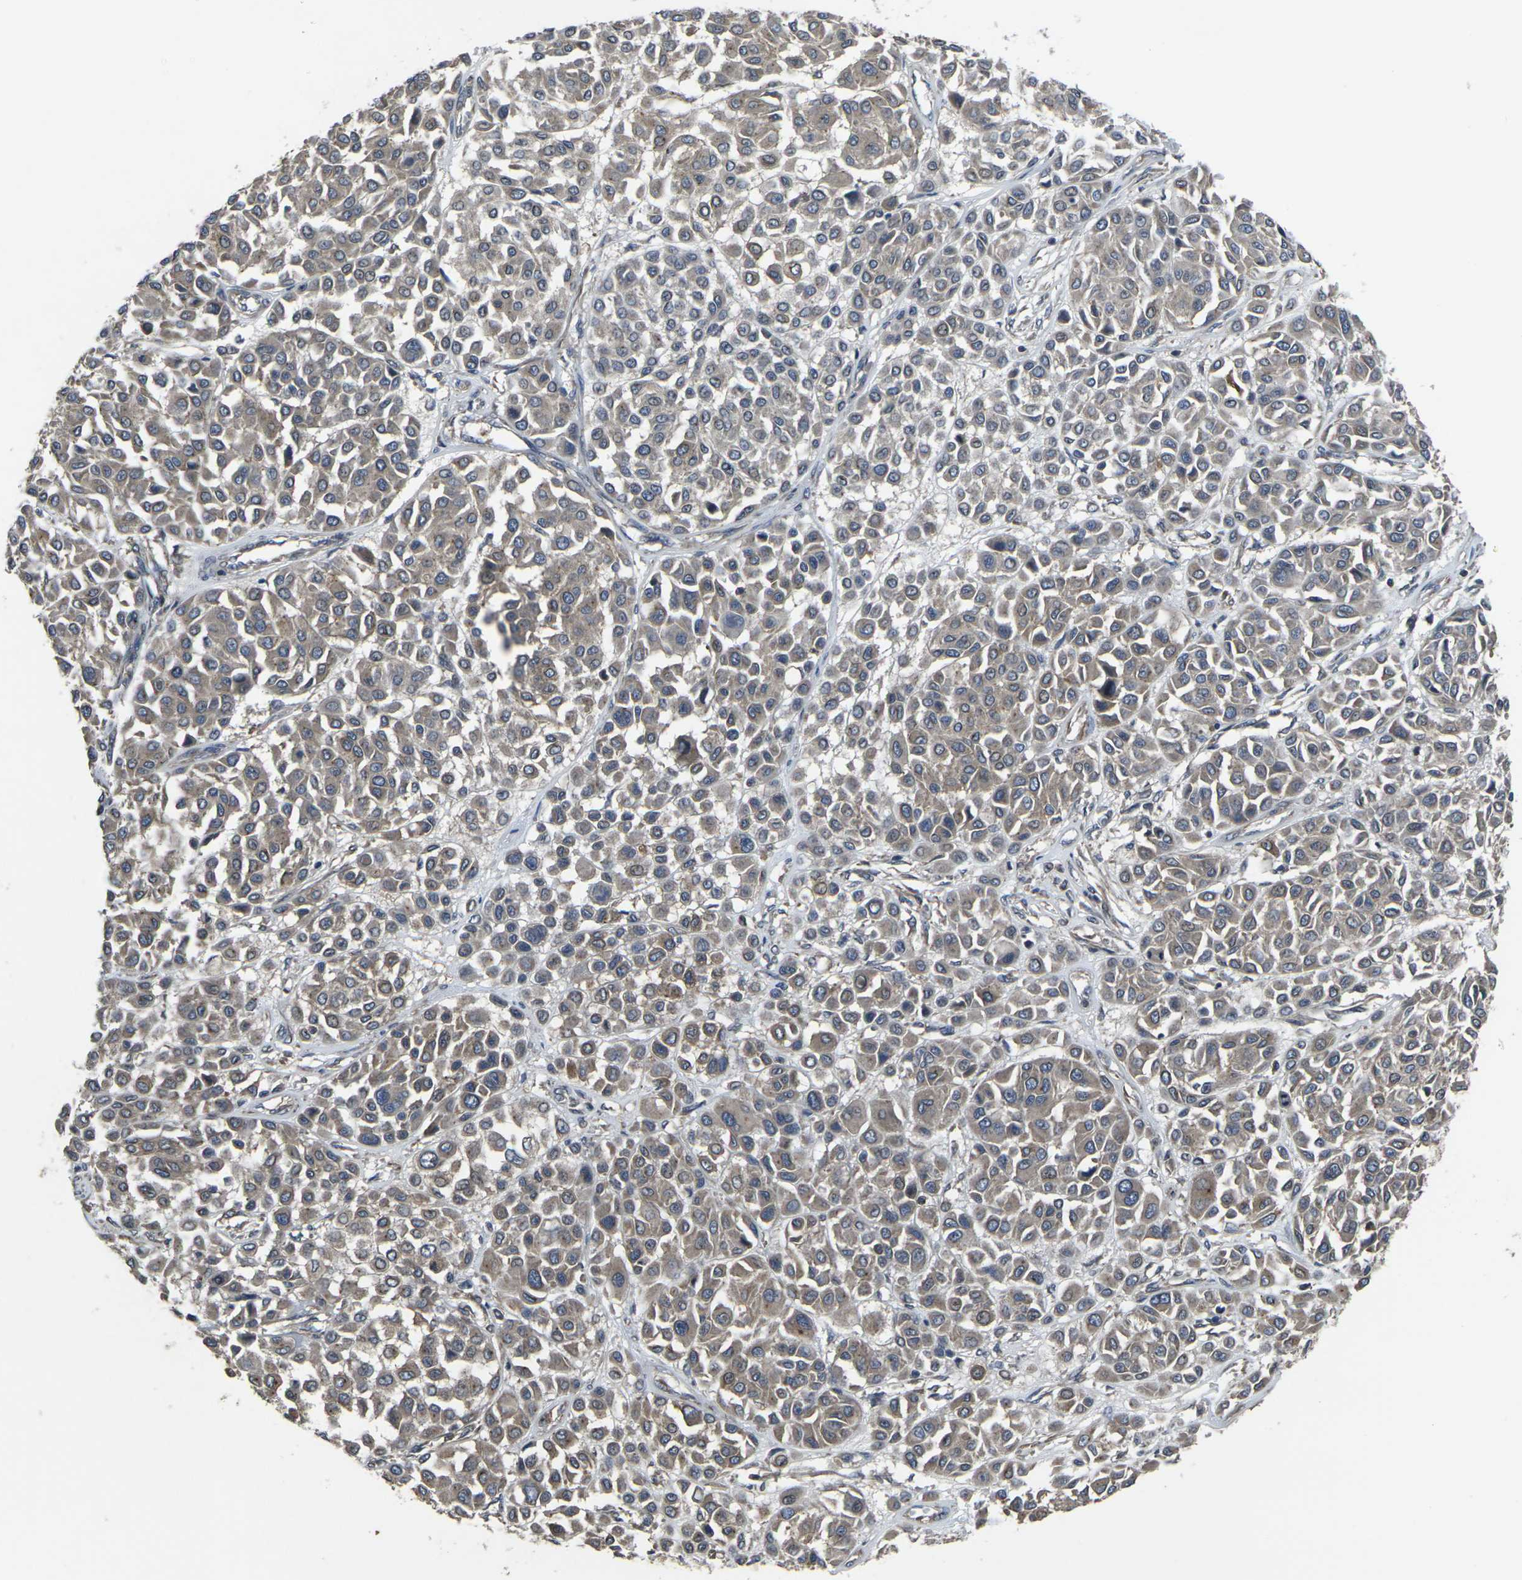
{"staining": {"intensity": "weak", "quantity": ">75%", "location": "cytoplasmic/membranous"}, "tissue": "melanoma", "cell_type": "Tumor cells", "image_type": "cancer", "snomed": [{"axis": "morphology", "description": "Malignant melanoma, Metastatic site"}, {"axis": "topography", "description": "Soft tissue"}], "caption": "Malignant melanoma (metastatic site) stained with a brown dye displays weak cytoplasmic/membranous positive staining in approximately >75% of tumor cells.", "gene": "PRKACB", "patient": {"sex": "male", "age": 41}}